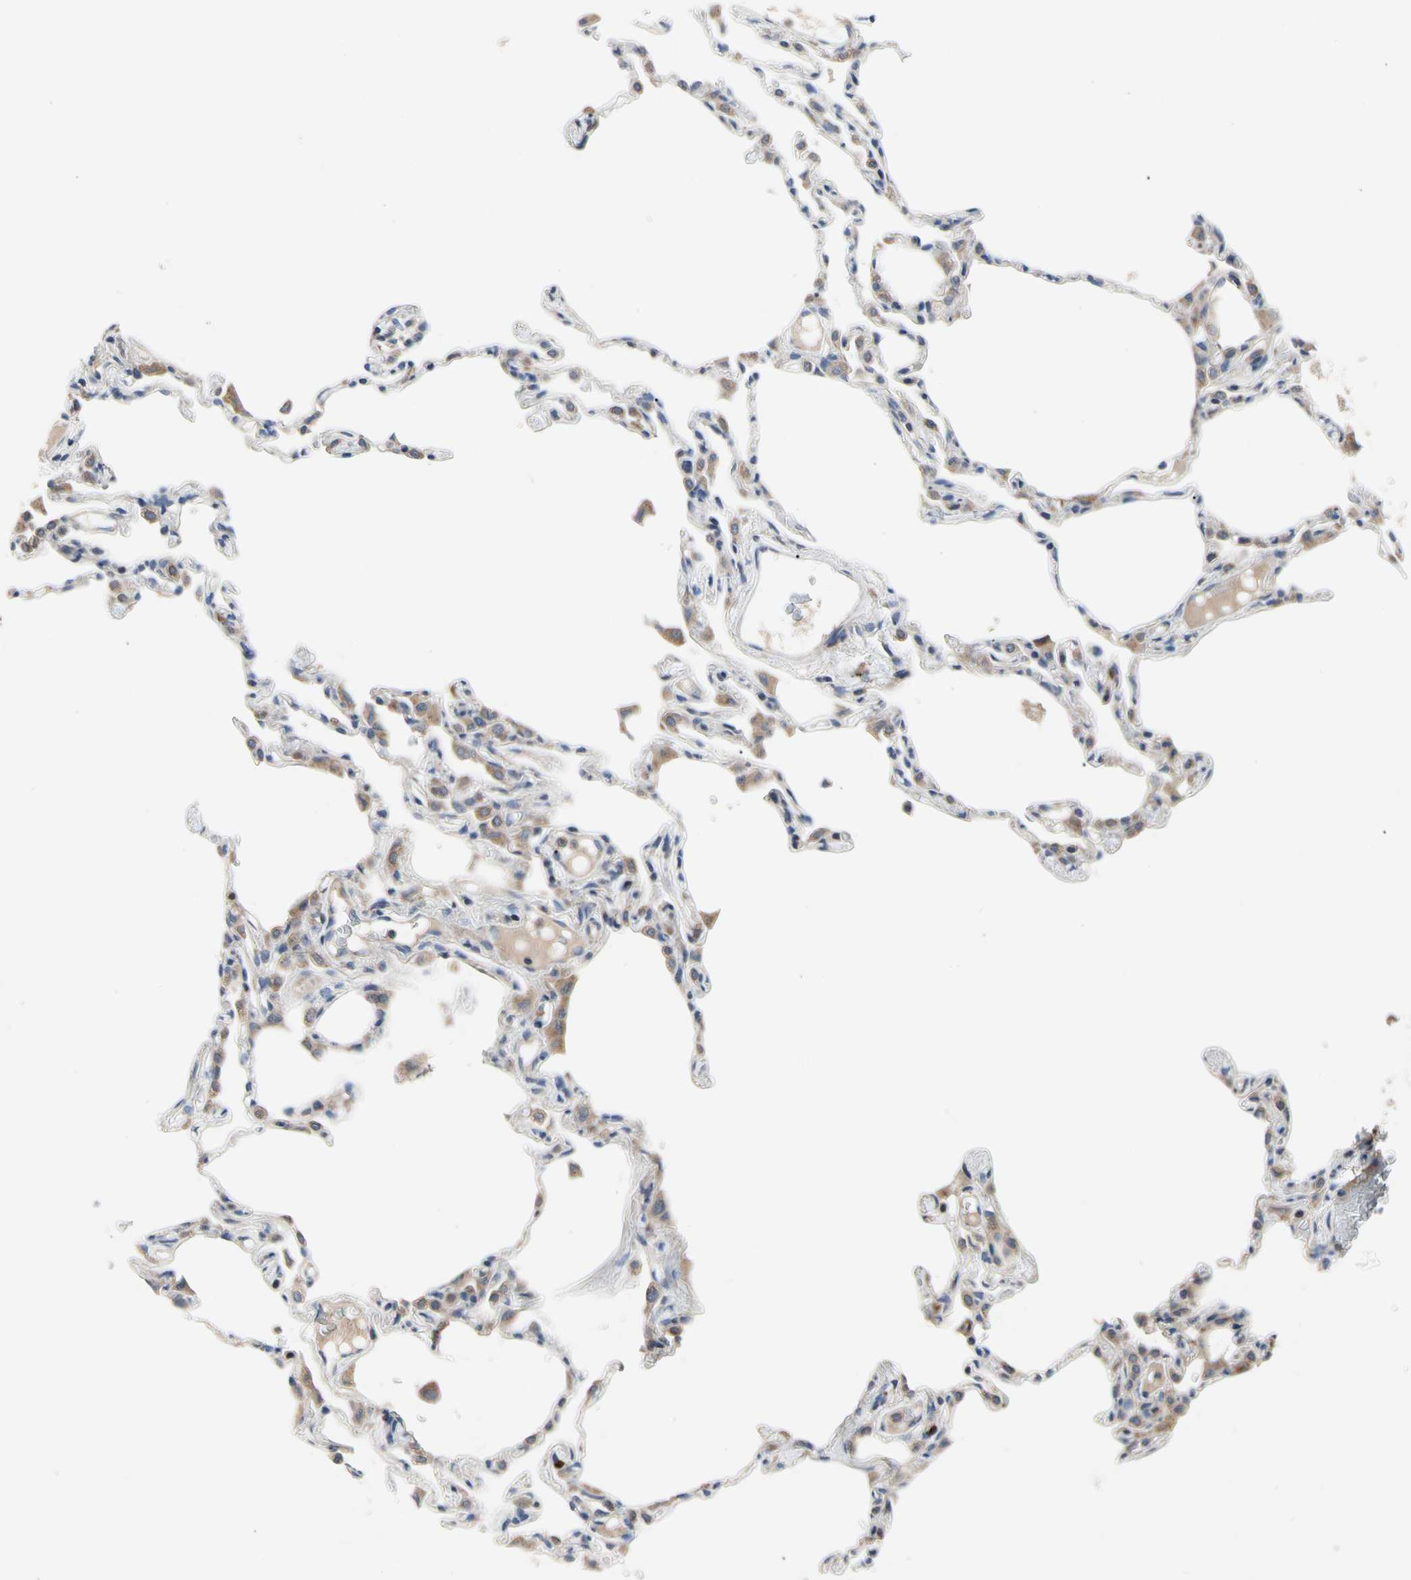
{"staining": {"intensity": "weak", "quantity": ">75%", "location": "cytoplasmic/membranous"}, "tissue": "lung", "cell_type": "Alveolar cells", "image_type": "normal", "snomed": [{"axis": "morphology", "description": "Normal tissue, NOS"}, {"axis": "topography", "description": "Lung"}], "caption": "Human lung stained with a protein marker exhibits weak staining in alveolar cells.", "gene": "MMEL1", "patient": {"sex": "female", "age": 49}}